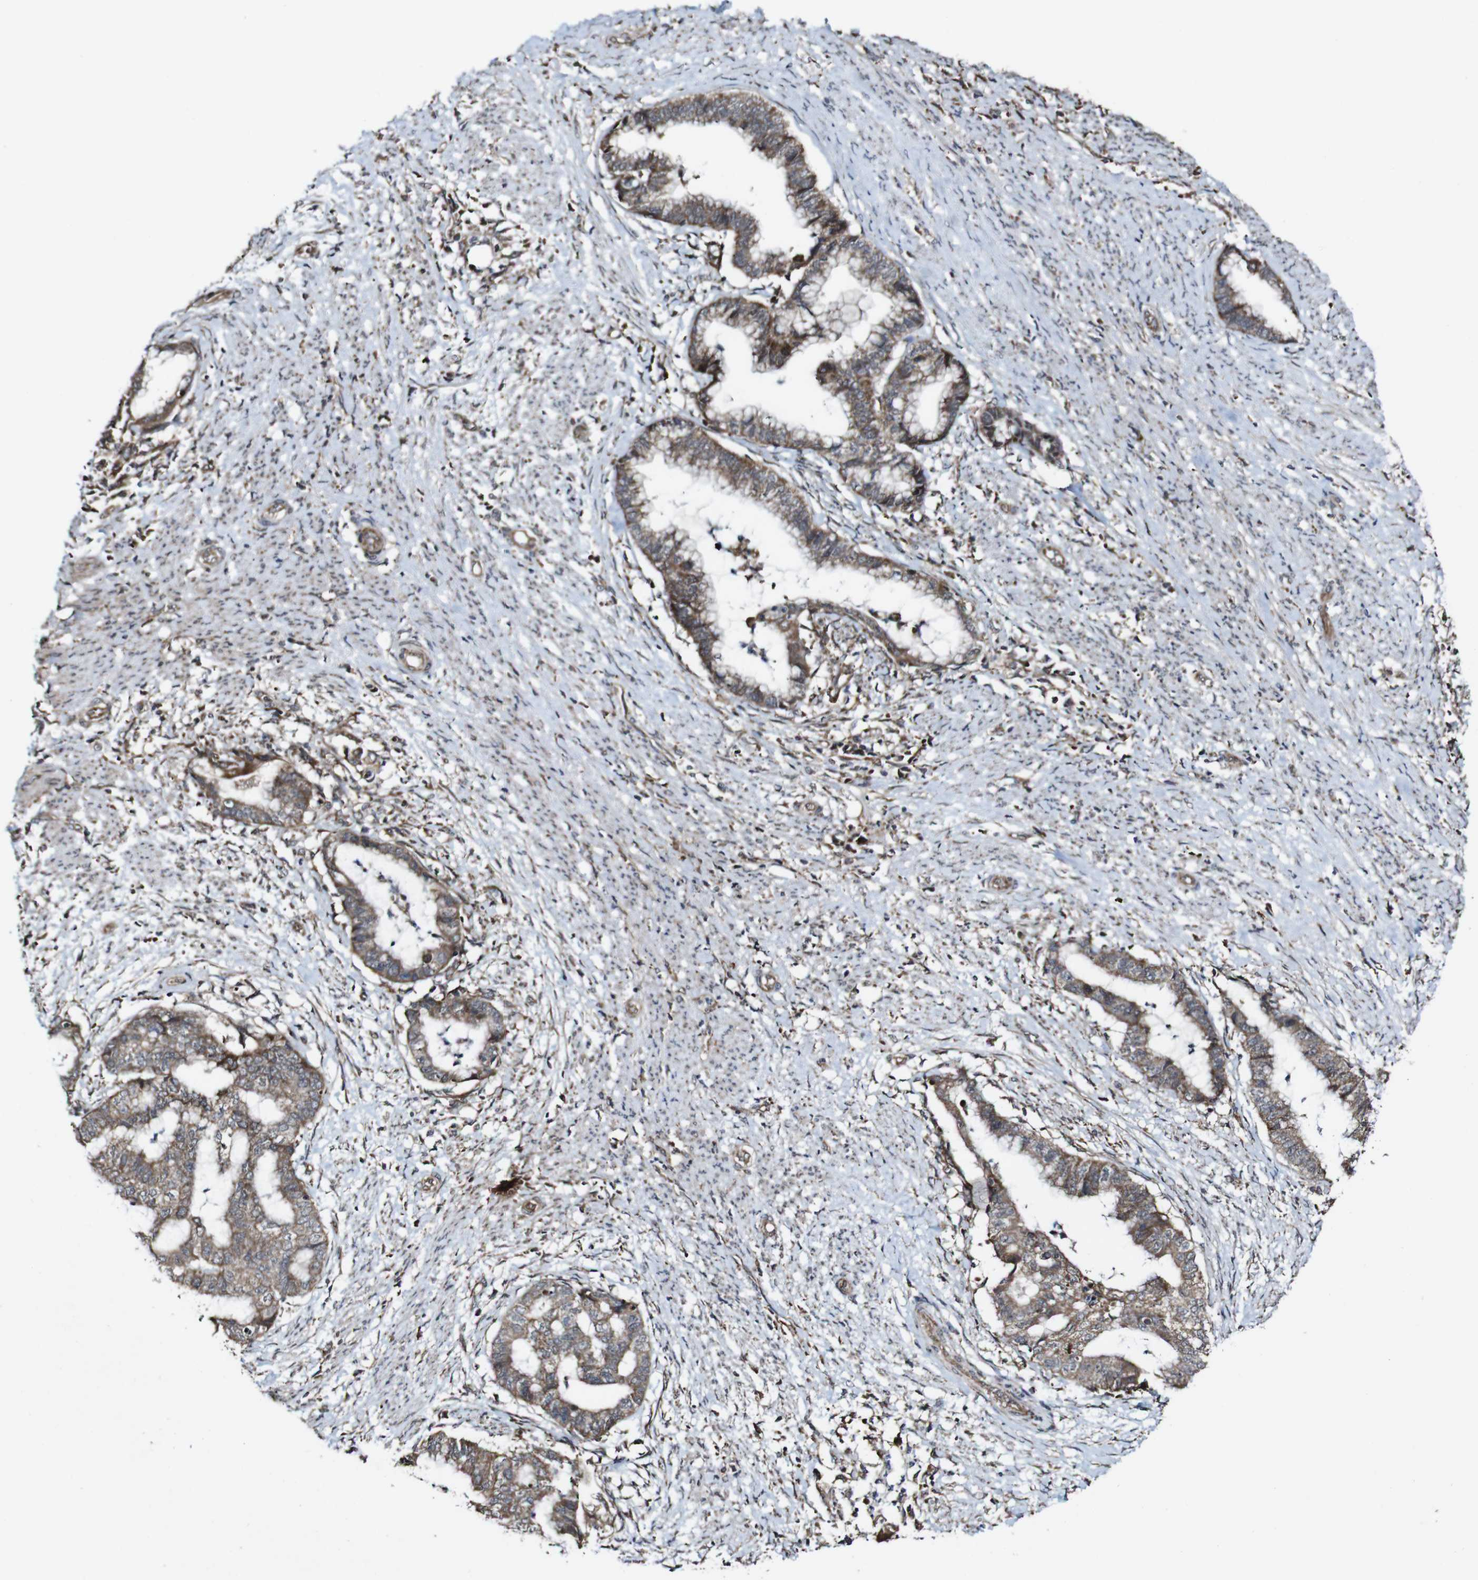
{"staining": {"intensity": "moderate", "quantity": ">75%", "location": "cytoplasmic/membranous"}, "tissue": "endometrial cancer", "cell_type": "Tumor cells", "image_type": "cancer", "snomed": [{"axis": "morphology", "description": "Necrosis, NOS"}, {"axis": "morphology", "description": "Adenocarcinoma, NOS"}, {"axis": "topography", "description": "Endometrium"}], "caption": "Immunohistochemical staining of human endometrial cancer (adenocarcinoma) demonstrates moderate cytoplasmic/membranous protein positivity in approximately >75% of tumor cells.", "gene": "BTN3A3", "patient": {"sex": "female", "age": 79}}